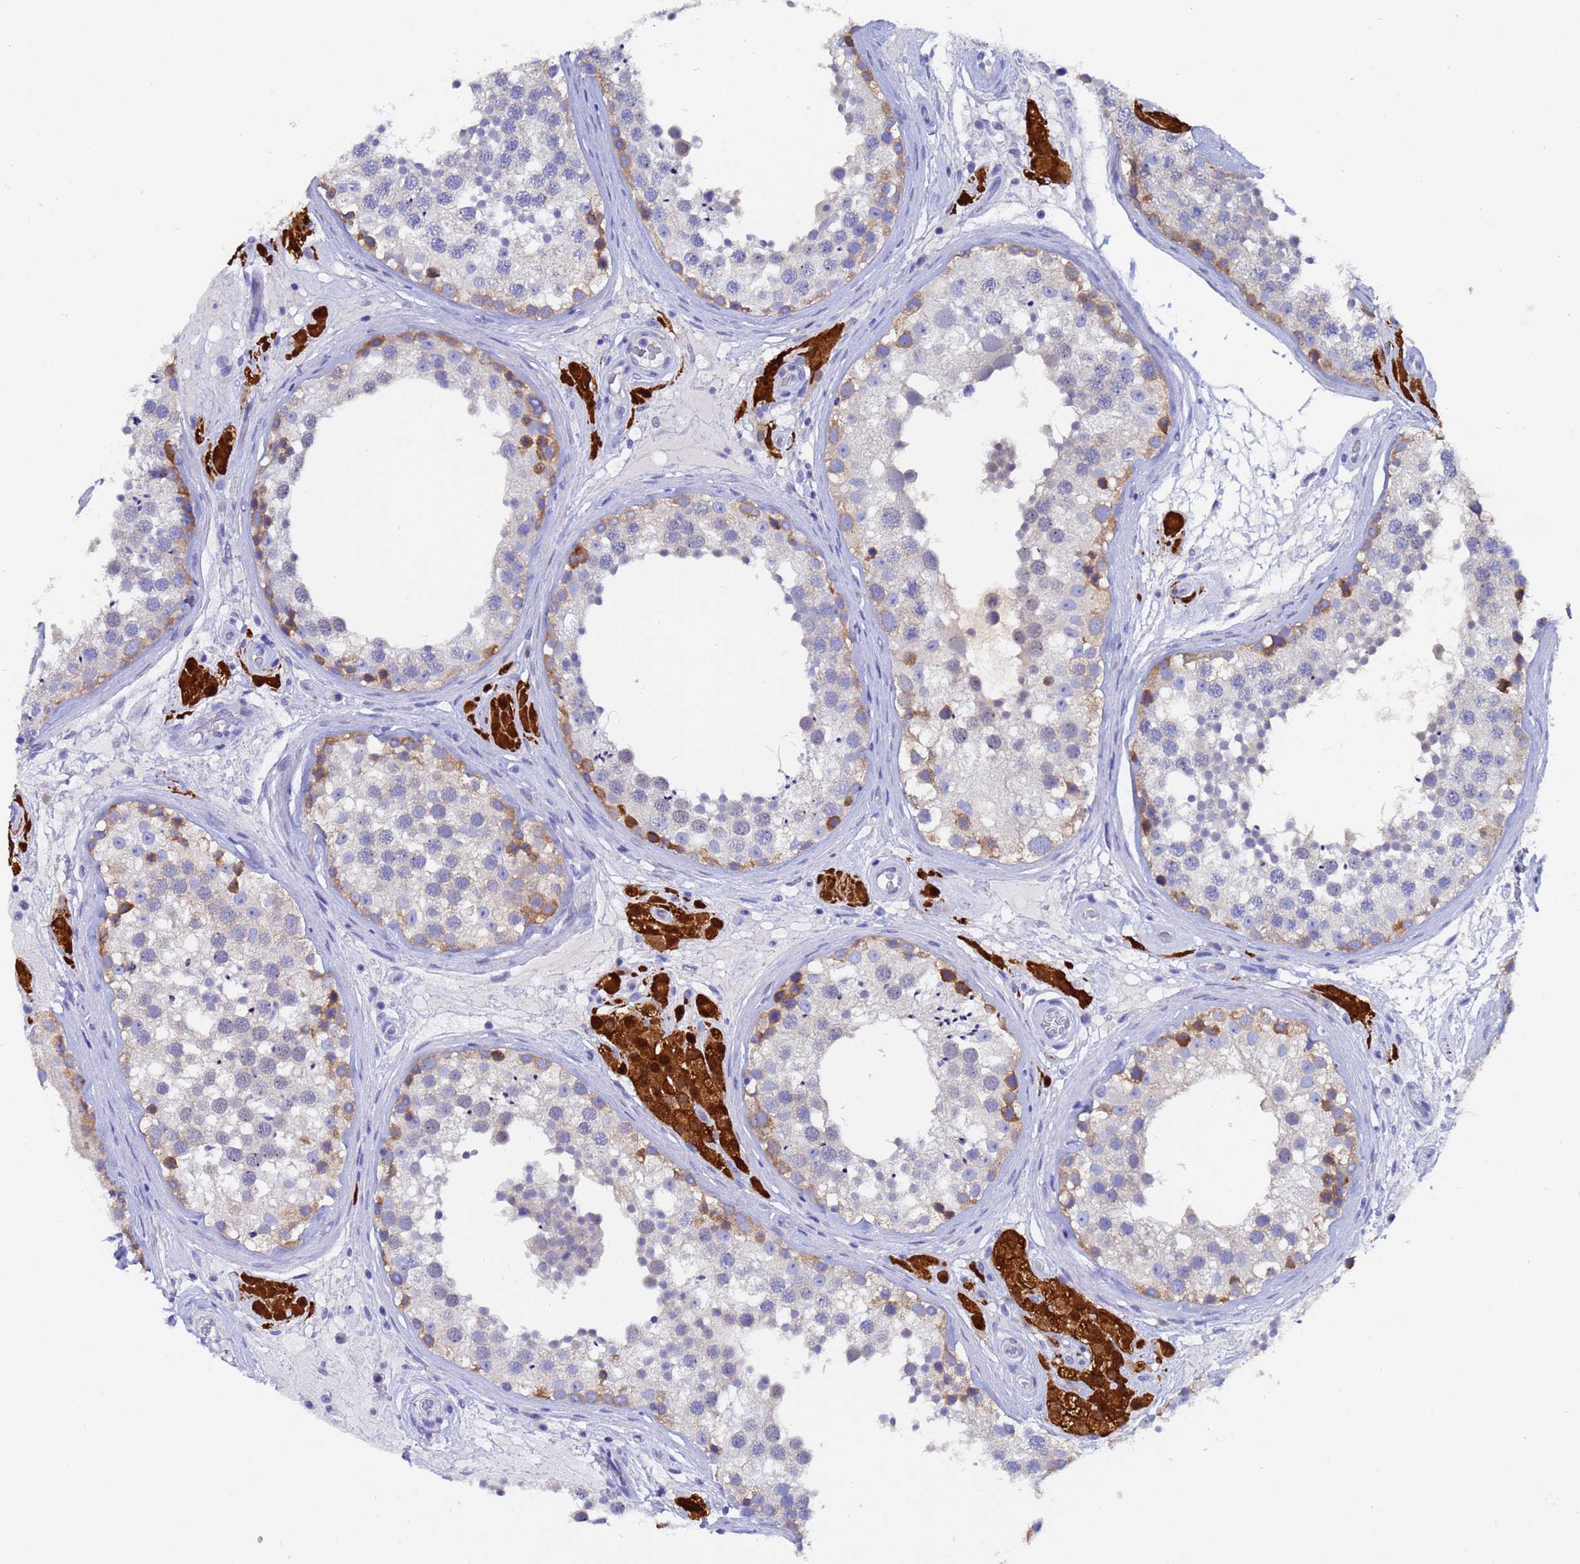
{"staining": {"intensity": "moderate", "quantity": "<25%", "location": "cytoplasmic/membranous"}, "tissue": "testis", "cell_type": "Cells in seminiferous ducts", "image_type": "normal", "snomed": [{"axis": "morphology", "description": "Normal tissue, NOS"}, {"axis": "topography", "description": "Testis"}], "caption": "Protein expression analysis of normal testis exhibits moderate cytoplasmic/membranous staining in approximately <25% of cells in seminiferous ducts. The staining was performed using DAB (3,3'-diaminobenzidine), with brown indicating positive protein expression. Nuclei are stained blue with hematoxylin.", "gene": "UBE2O", "patient": {"sex": "male", "age": 46}}